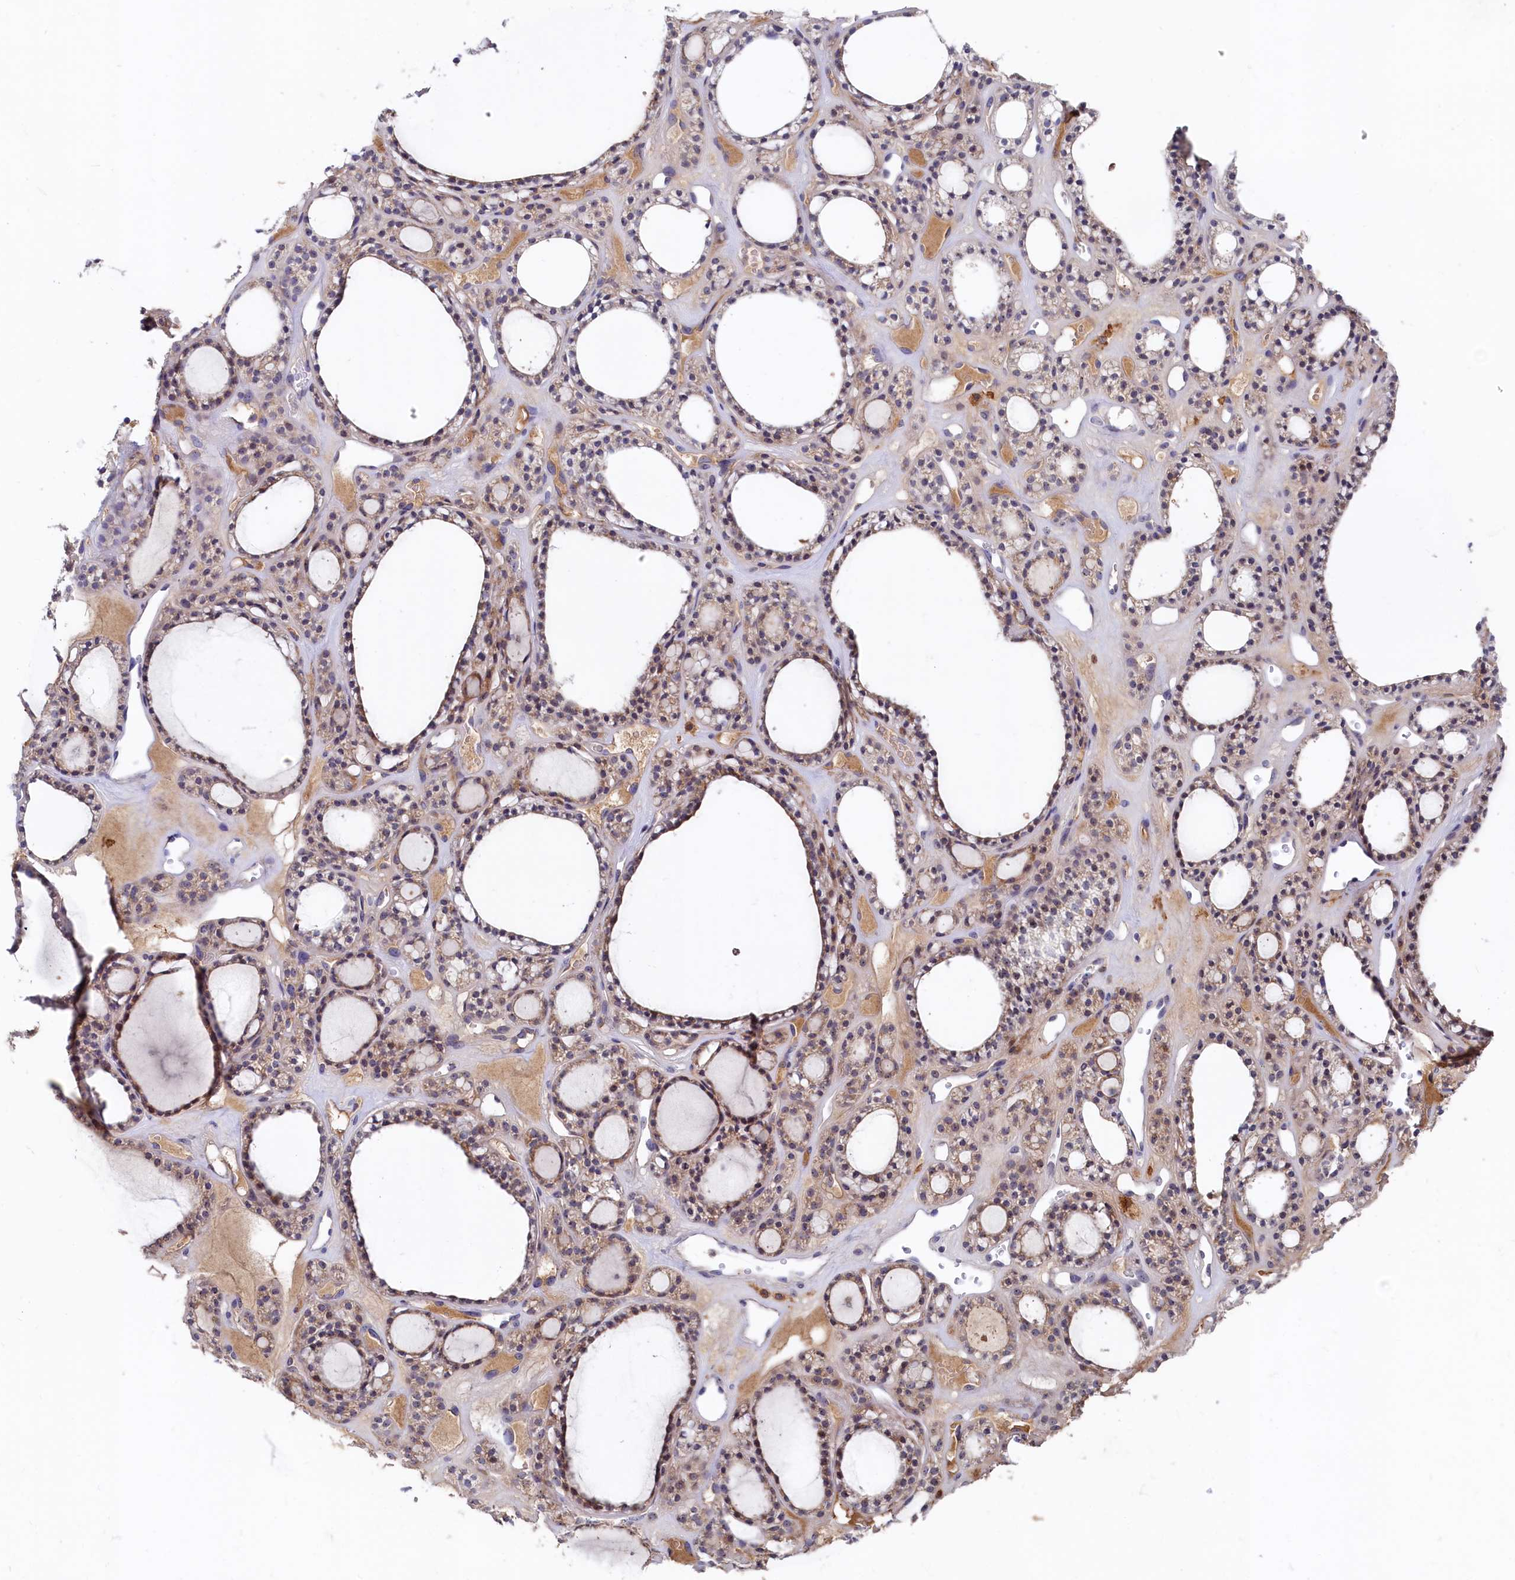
{"staining": {"intensity": "moderate", "quantity": "25%-75%", "location": "cytoplasmic/membranous,nuclear"}, "tissue": "thyroid gland", "cell_type": "Glandular cells", "image_type": "normal", "snomed": [{"axis": "morphology", "description": "Normal tissue, NOS"}, {"axis": "topography", "description": "Thyroid gland"}], "caption": "Immunohistochemistry (IHC) staining of normal thyroid gland, which demonstrates medium levels of moderate cytoplasmic/membranous,nuclear staining in approximately 25%-75% of glandular cells indicating moderate cytoplasmic/membranous,nuclear protein expression. The staining was performed using DAB (3,3'-diaminobenzidine) (brown) for protein detection and nuclei were counterstained in hematoxylin (blue).", "gene": "RGS7BP", "patient": {"sex": "female", "age": 28}}